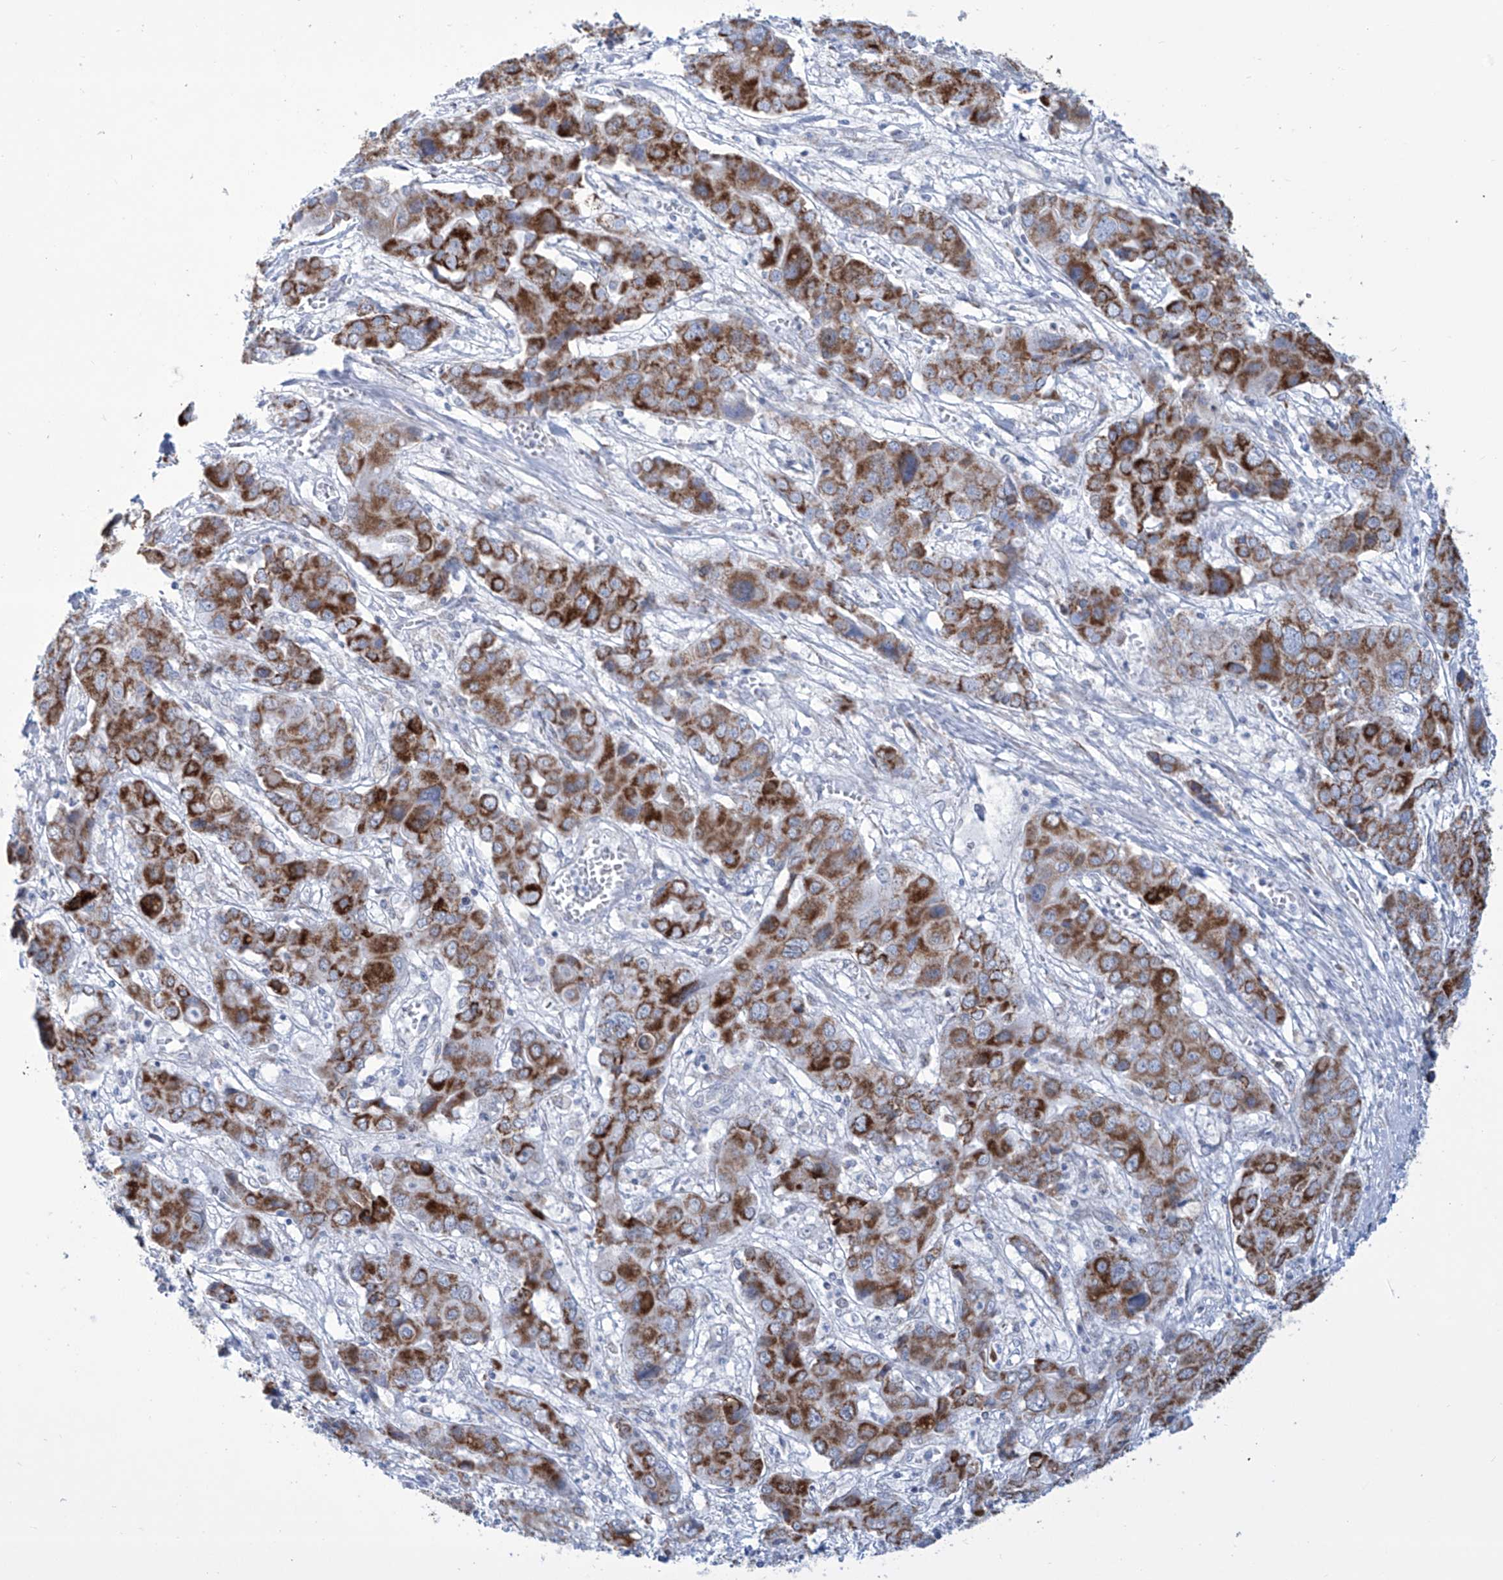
{"staining": {"intensity": "strong", "quantity": ">75%", "location": "cytoplasmic/membranous"}, "tissue": "liver cancer", "cell_type": "Tumor cells", "image_type": "cancer", "snomed": [{"axis": "morphology", "description": "Cholangiocarcinoma"}, {"axis": "topography", "description": "Liver"}], "caption": "The micrograph exhibits a brown stain indicating the presence of a protein in the cytoplasmic/membranous of tumor cells in liver cancer. (DAB IHC with brightfield microscopy, high magnification).", "gene": "ALDH6A1", "patient": {"sex": "male", "age": 67}}